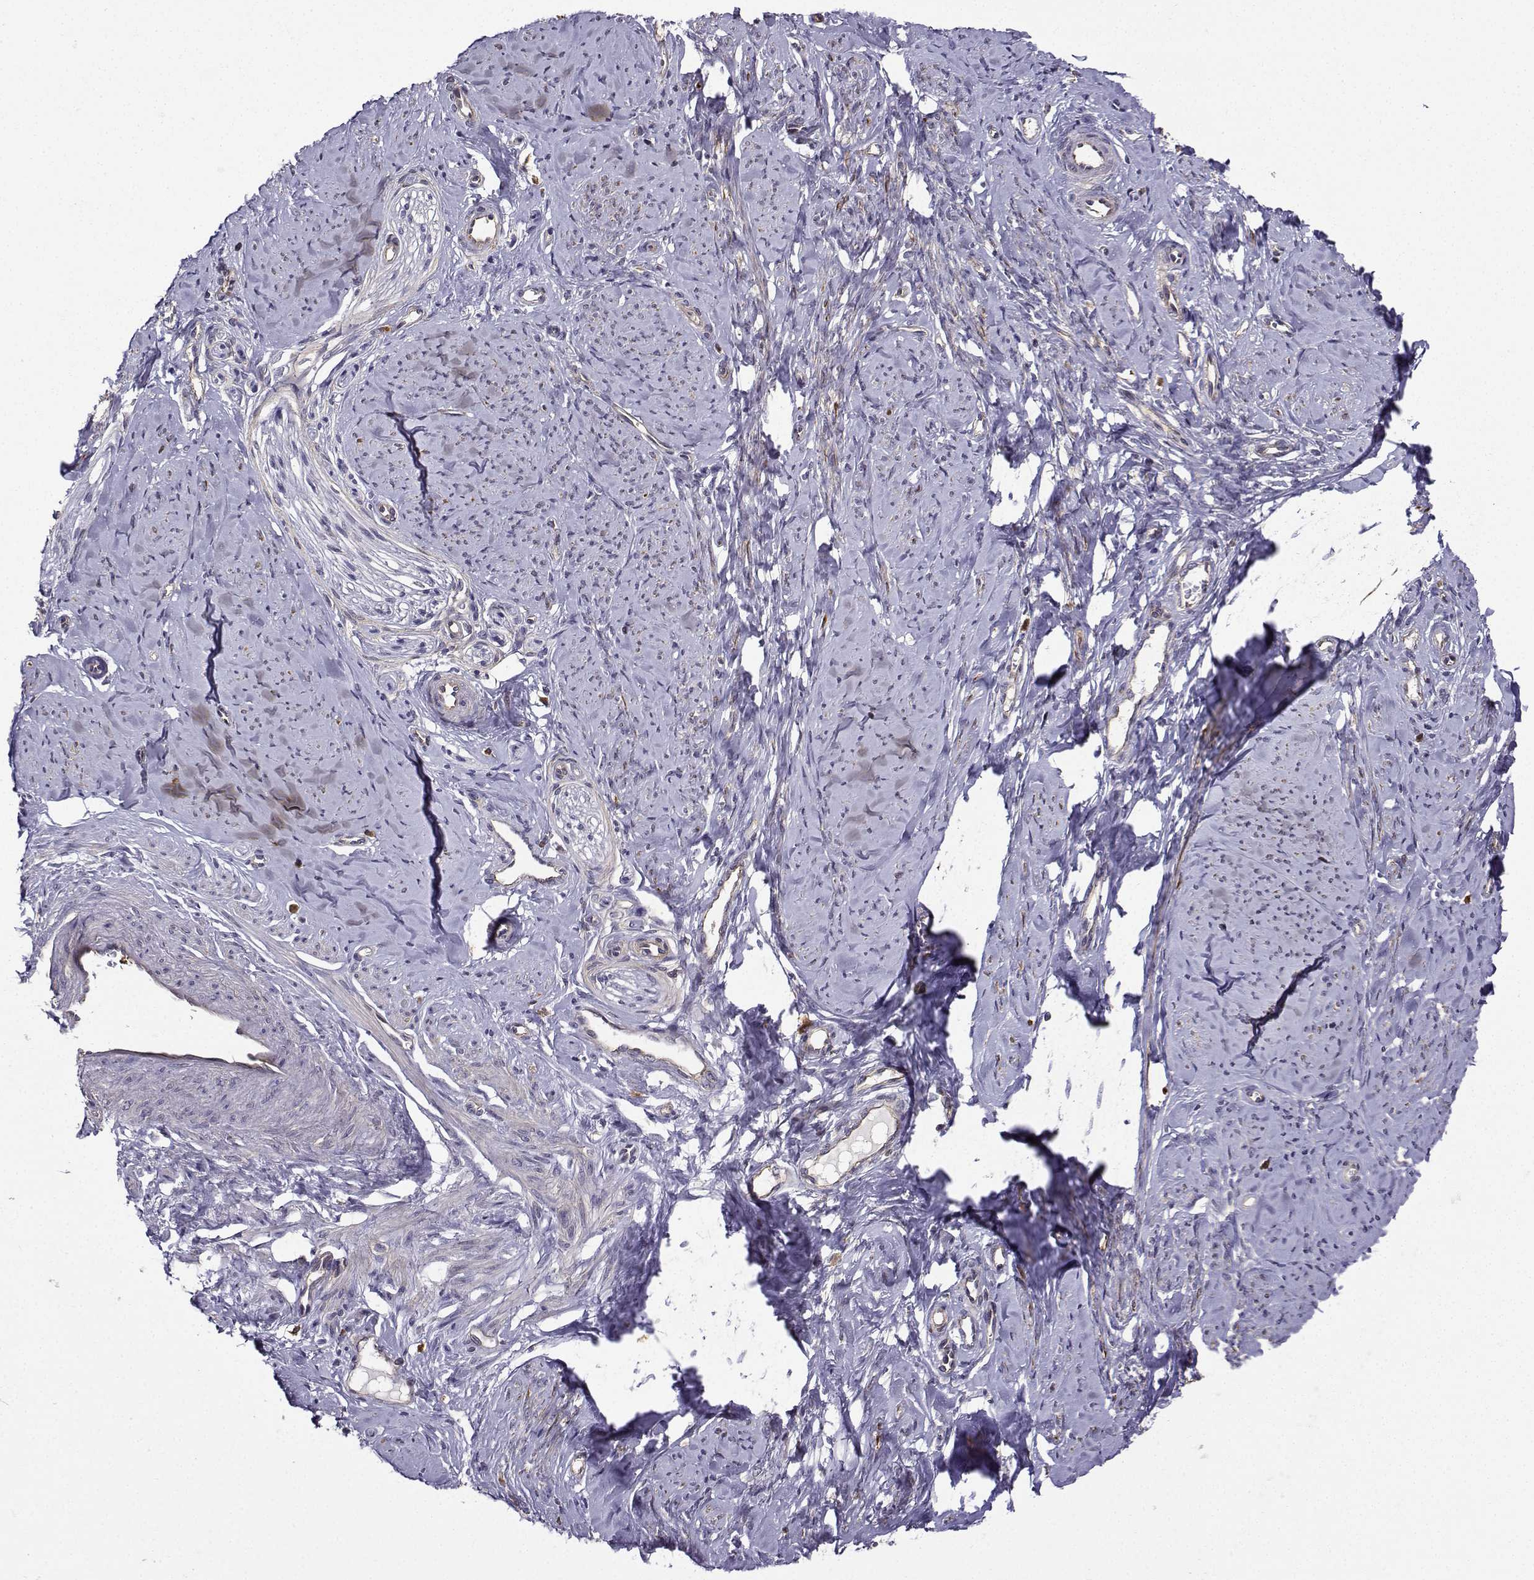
{"staining": {"intensity": "negative", "quantity": "none", "location": "none"}, "tissue": "smooth muscle", "cell_type": "Smooth muscle cells", "image_type": "normal", "snomed": [{"axis": "morphology", "description": "Normal tissue, NOS"}, {"axis": "topography", "description": "Smooth muscle"}], "caption": "This is a photomicrograph of immunohistochemistry (IHC) staining of benign smooth muscle, which shows no expression in smooth muscle cells.", "gene": "ITGB8", "patient": {"sex": "female", "age": 48}}